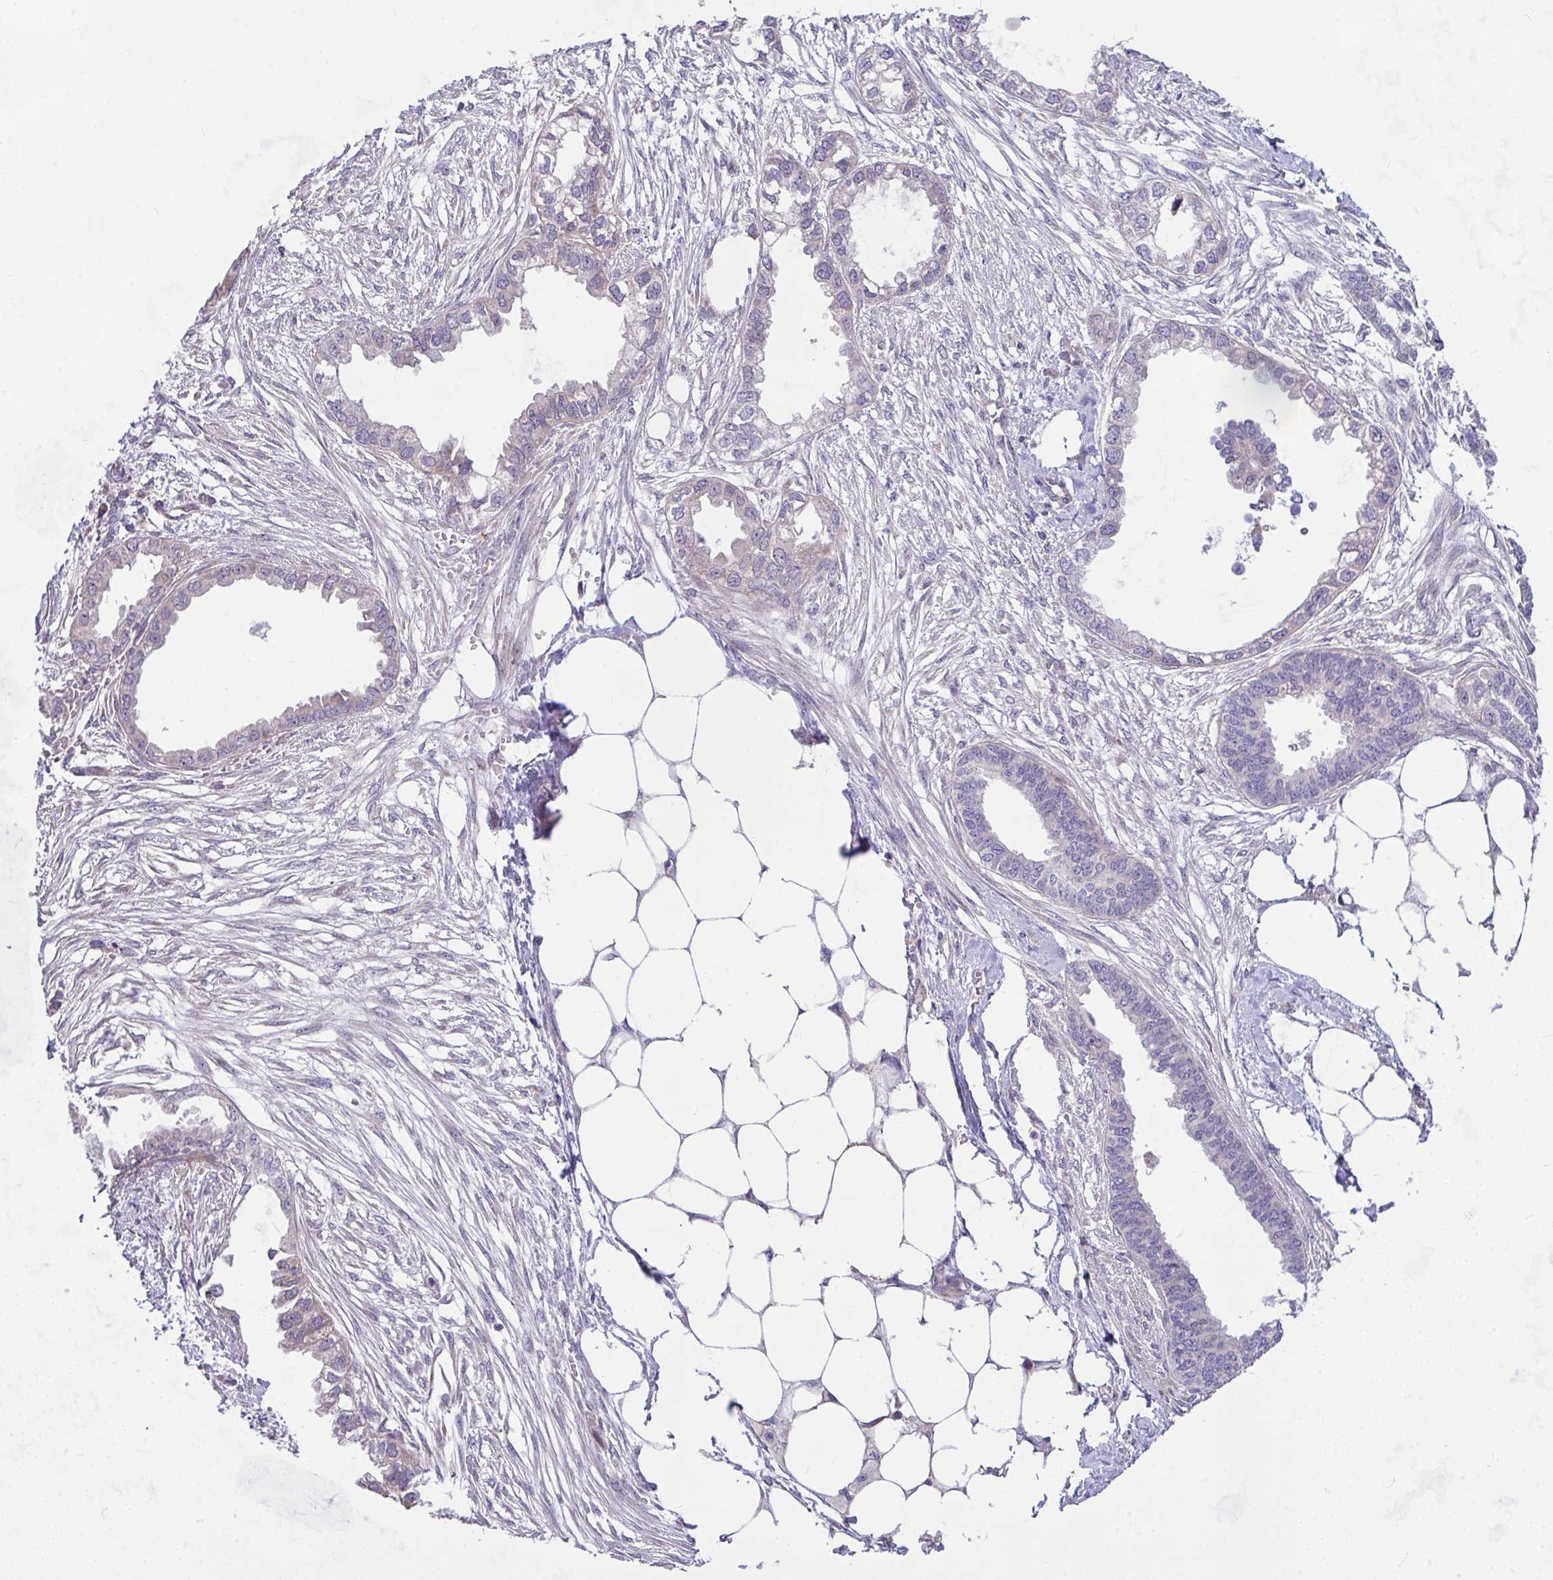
{"staining": {"intensity": "negative", "quantity": "none", "location": "none"}, "tissue": "endometrial cancer", "cell_type": "Tumor cells", "image_type": "cancer", "snomed": [{"axis": "morphology", "description": "Adenocarcinoma, NOS"}, {"axis": "morphology", "description": "Adenocarcinoma, metastatic, NOS"}, {"axis": "topography", "description": "Adipose tissue"}, {"axis": "topography", "description": "Endometrium"}], "caption": "The histopathology image demonstrates no significant positivity in tumor cells of adenocarcinoma (endometrial). (DAB (3,3'-diaminobenzidine) IHC with hematoxylin counter stain).", "gene": "CEP63", "patient": {"sex": "female", "age": 67}}